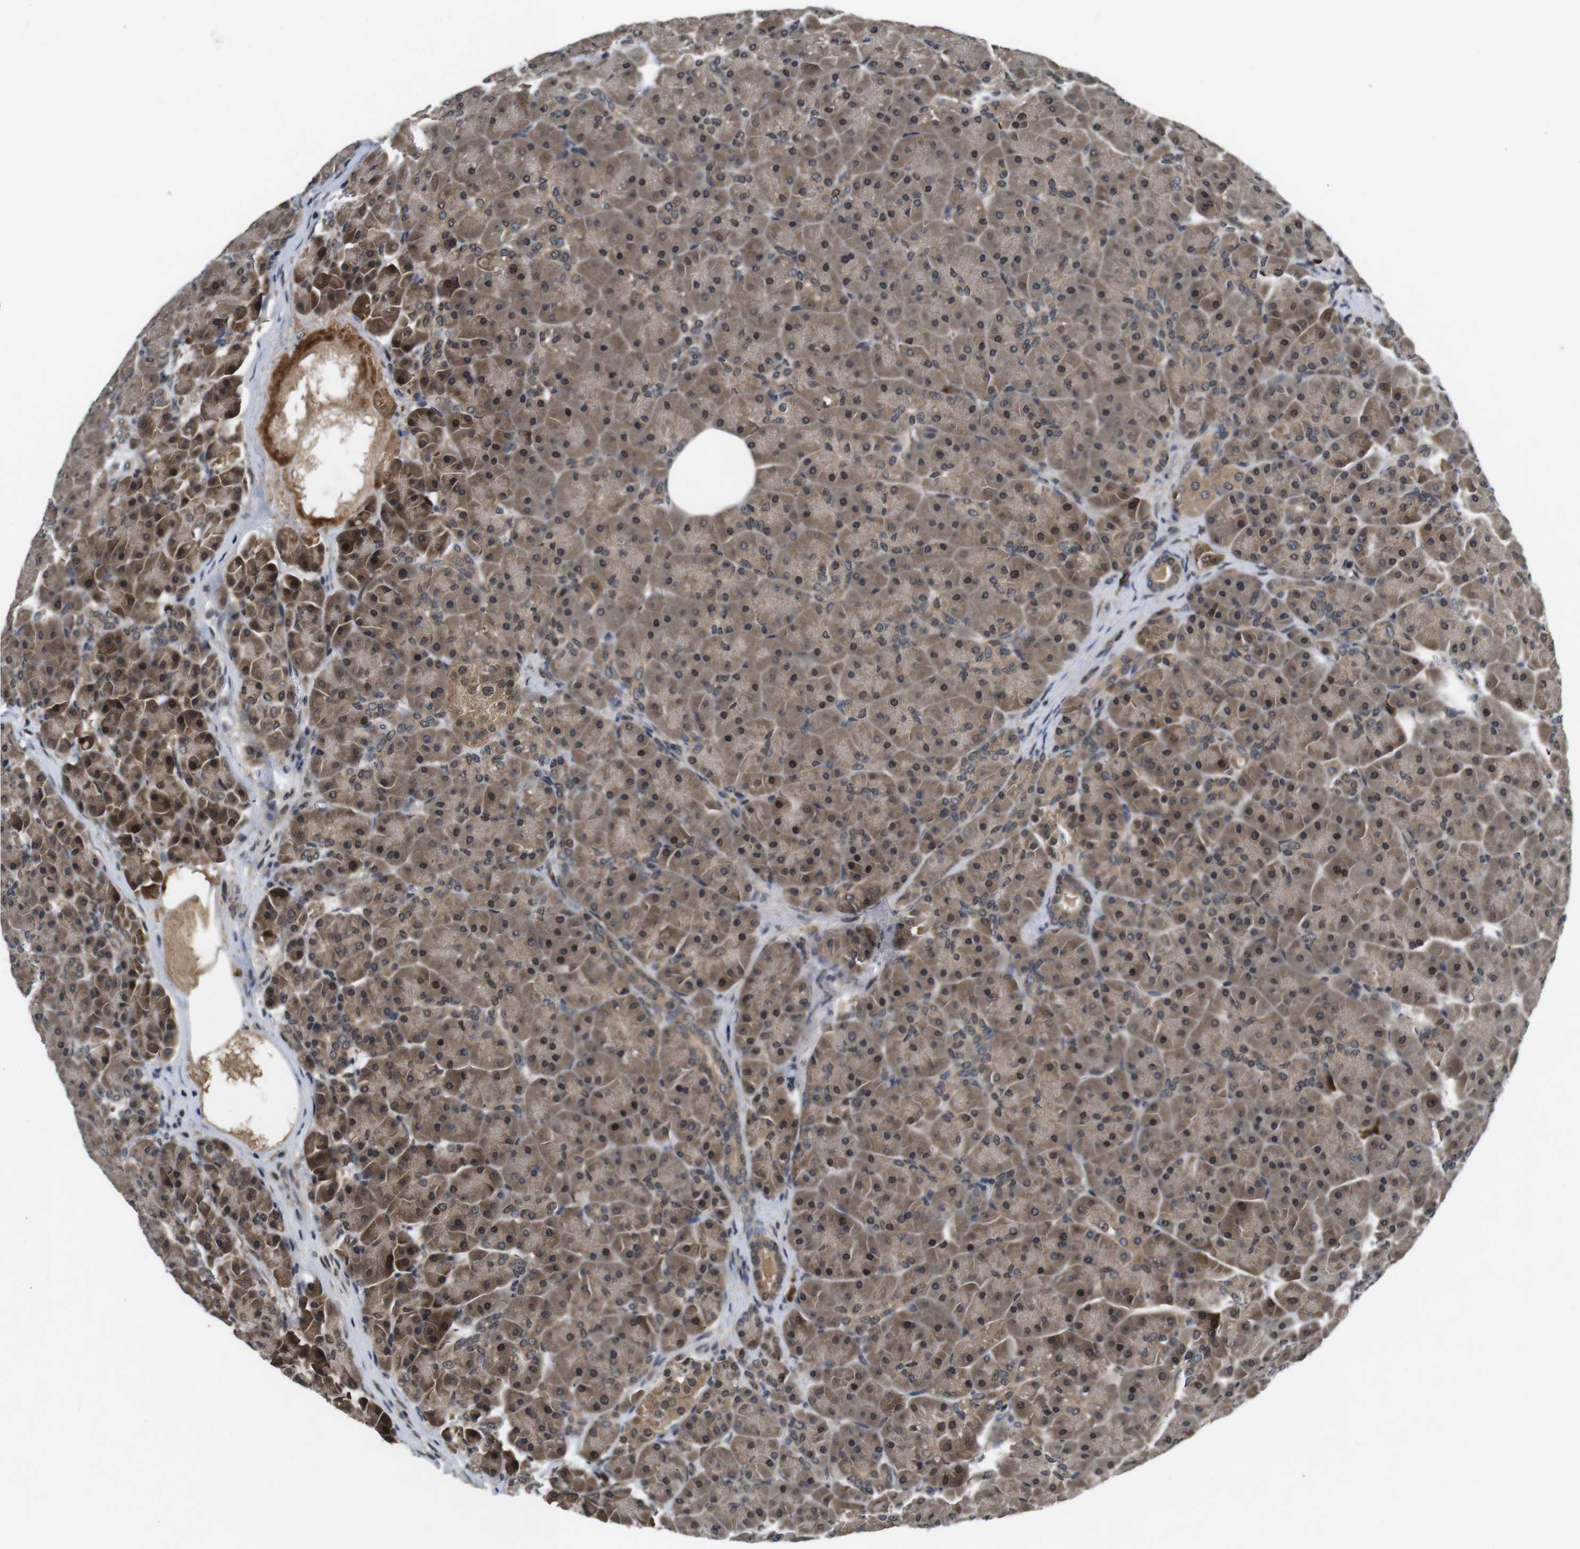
{"staining": {"intensity": "weak", "quantity": ">75%", "location": "cytoplasmic/membranous,nuclear"}, "tissue": "pancreas", "cell_type": "Exocrine glandular cells", "image_type": "normal", "snomed": [{"axis": "morphology", "description": "Normal tissue, NOS"}, {"axis": "topography", "description": "Pancreas"}], "caption": "Immunohistochemistry of unremarkable pancreas exhibits low levels of weak cytoplasmic/membranous,nuclear staining in approximately >75% of exocrine glandular cells.", "gene": "ZBTB46", "patient": {"sex": "male", "age": 66}}